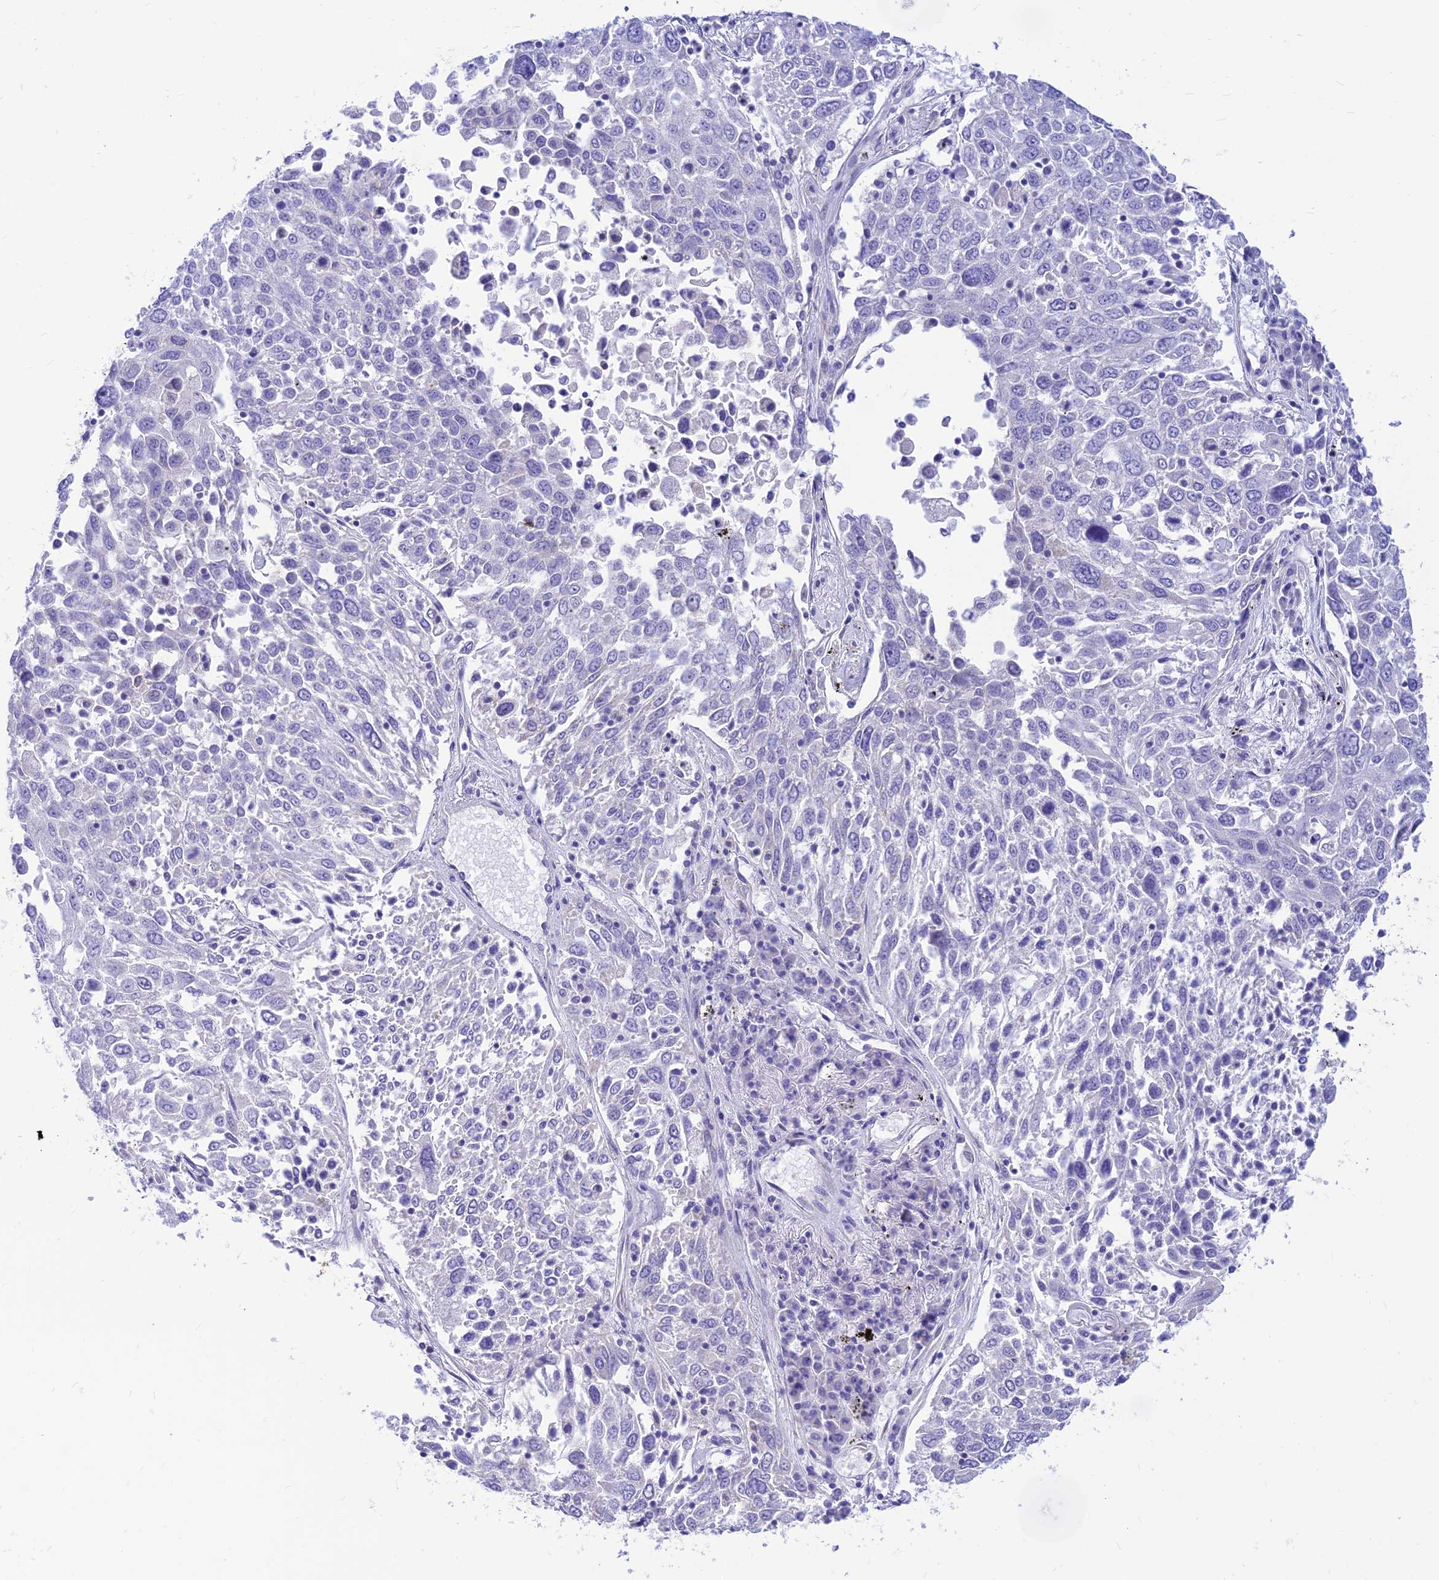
{"staining": {"intensity": "negative", "quantity": "none", "location": "none"}, "tissue": "lung cancer", "cell_type": "Tumor cells", "image_type": "cancer", "snomed": [{"axis": "morphology", "description": "Squamous cell carcinoma, NOS"}, {"axis": "topography", "description": "Lung"}], "caption": "This is an immunohistochemistry image of human lung cancer (squamous cell carcinoma). There is no expression in tumor cells.", "gene": "FAM186B", "patient": {"sex": "male", "age": 65}}